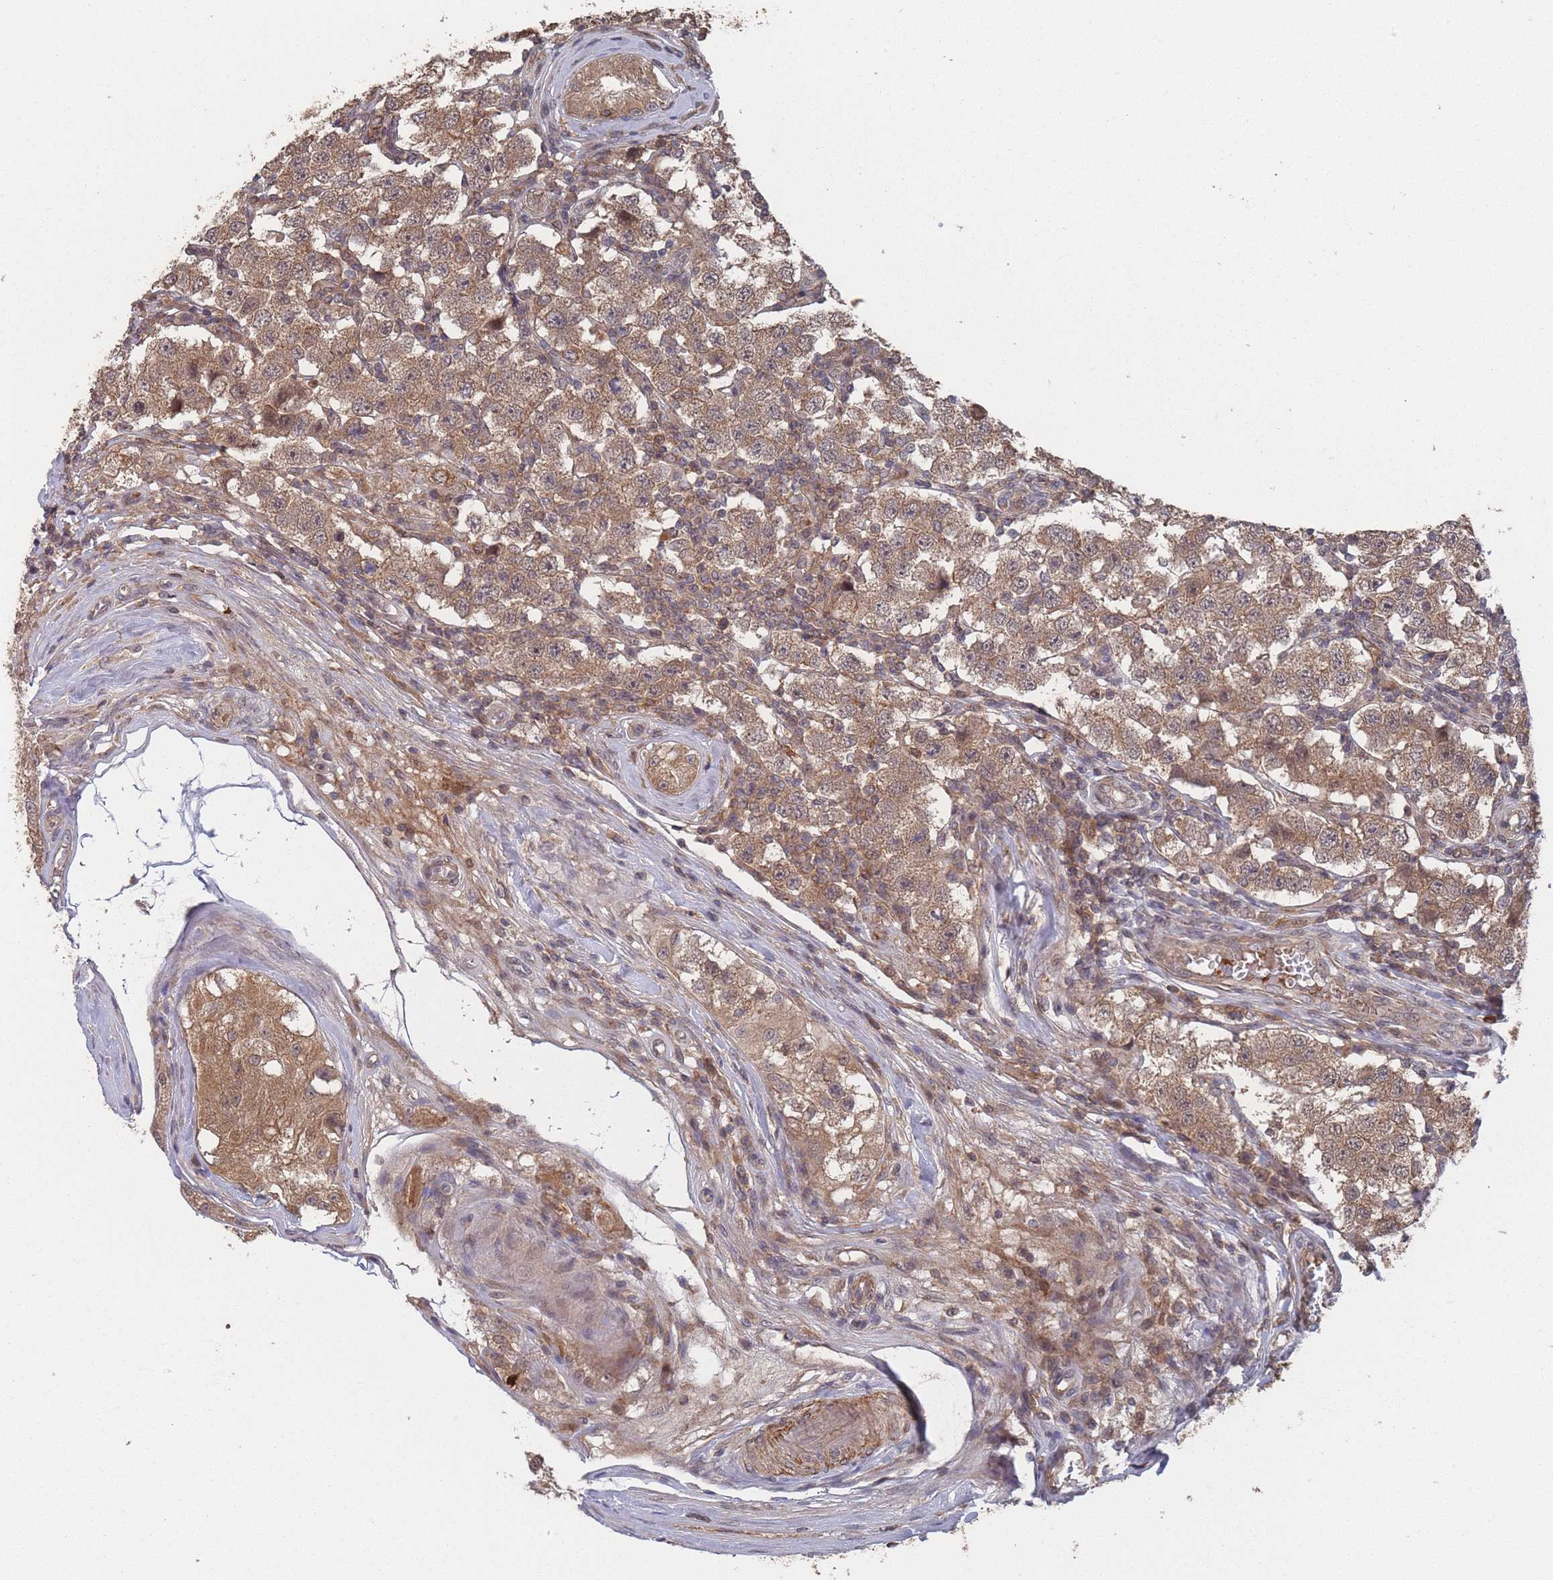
{"staining": {"intensity": "moderate", "quantity": ">75%", "location": "cytoplasmic/membranous"}, "tissue": "testis cancer", "cell_type": "Tumor cells", "image_type": "cancer", "snomed": [{"axis": "morphology", "description": "Seminoma, NOS"}, {"axis": "topography", "description": "Testis"}], "caption": "Seminoma (testis) tissue displays moderate cytoplasmic/membranous staining in approximately >75% of tumor cells, visualized by immunohistochemistry.", "gene": "SF3B1", "patient": {"sex": "male", "age": 34}}